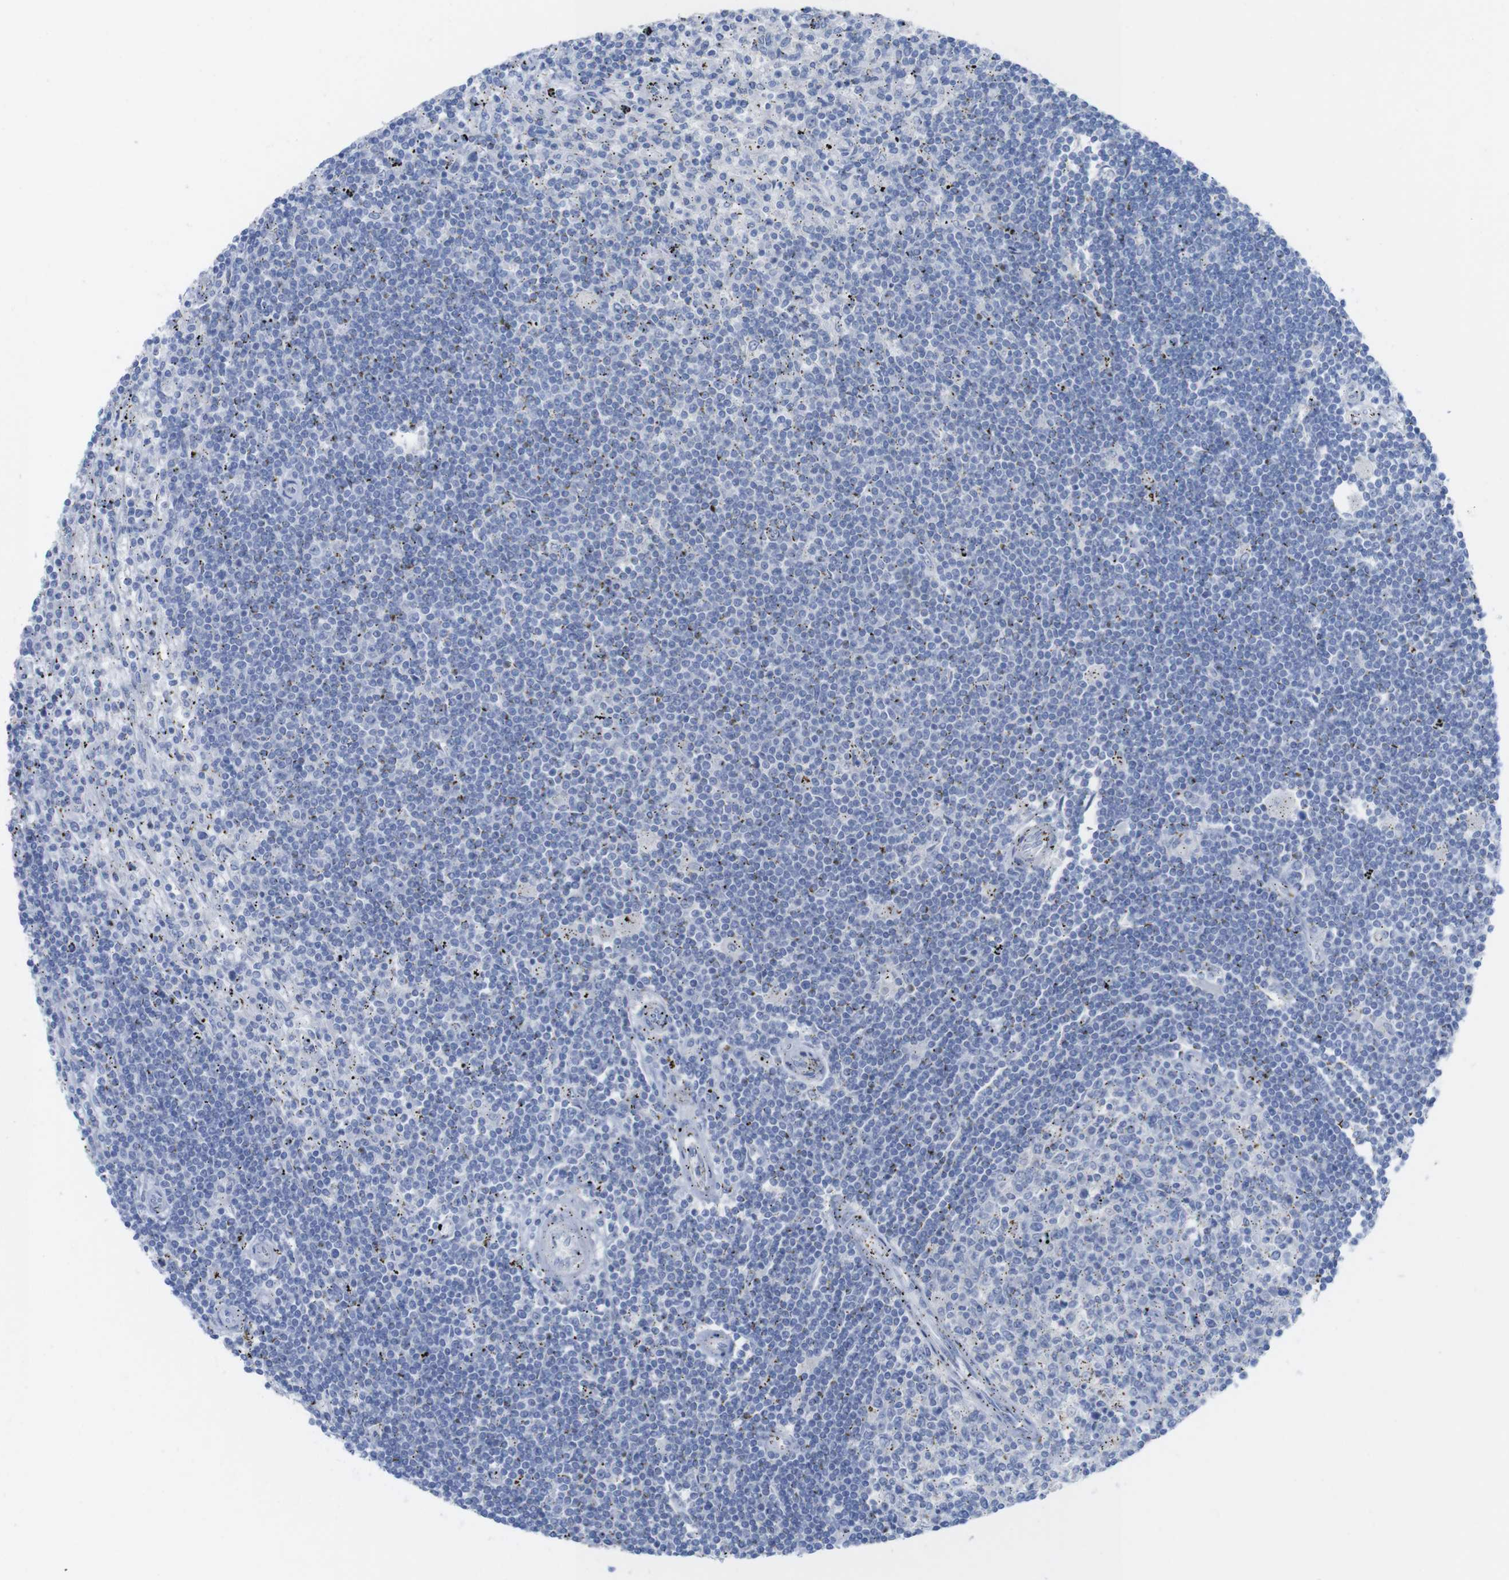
{"staining": {"intensity": "negative", "quantity": "none", "location": "none"}, "tissue": "lymphoma", "cell_type": "Tumor cells", "image_type": "cancer", "snomed": [{"axis": "morphology", "description": "Malignant lymphoma, non-Hodgkin's type, Low grade"}, {"axis": "topography", "description": "Spleen"}], "caption": "A histopathology image of low-grade malignant lymphoma, non-Hodgkin's type stained for a protein reveals no brown staining in tumor cells.", "gene": "PNMA1", "patient": {"sex": "male", "age": 76}}